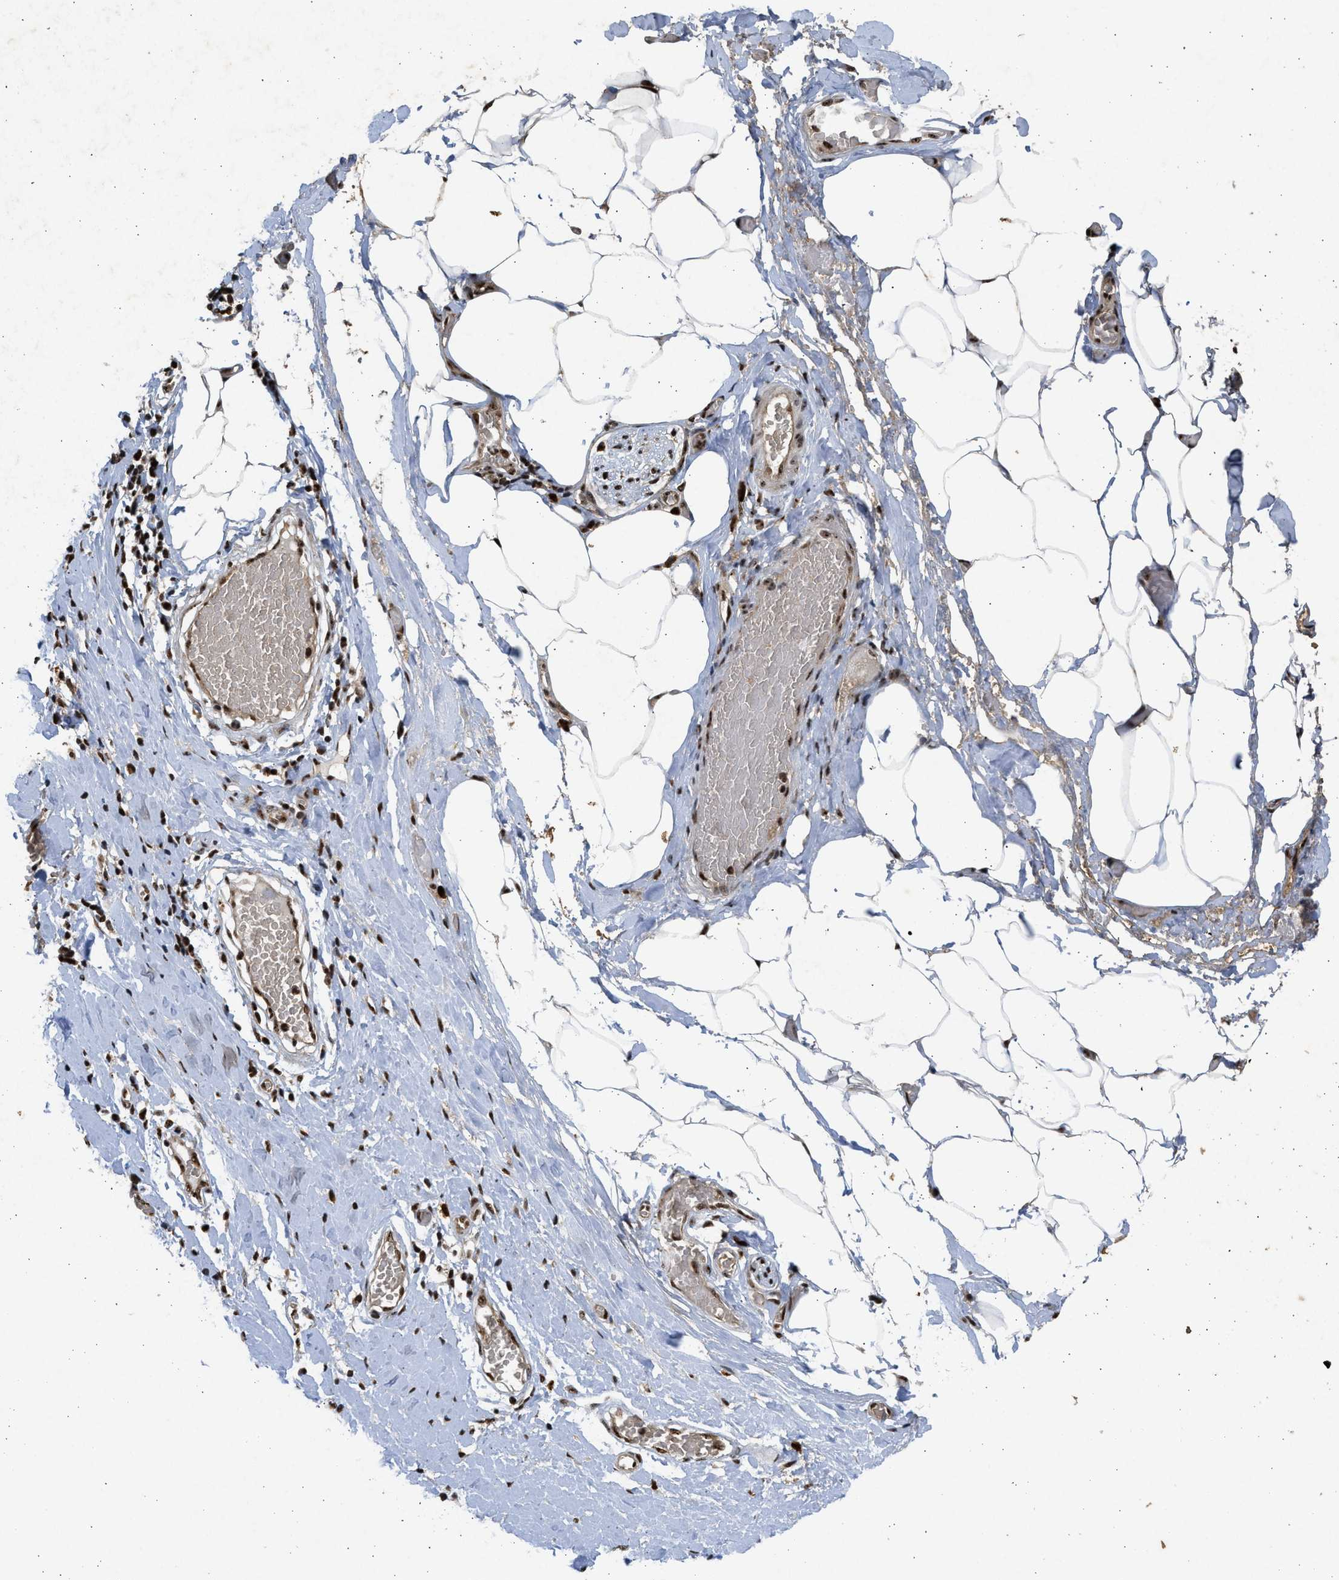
{"staining": {"intensity": "moderate", "quantity": ">75%", "location": "nuclear"}, "tissue": "adipose tissue", "cell_type": "Adipocytes", "image_type": "normal", "snomed": [{"axis": "morphology", "description": "Normal tissue, NOS"}, {"axis": "morphology", "description": "Adenocarcinoma, NOS"}, {"axis": "topography", "description": "Colon"}, {"axis": "topography", "description": "Peripheral nerve tissue"}], "caption": "This histopathology image shows IHC staining of normal human adipose tissue, with medium moderate nuclear expression in approximately >75% of adipocytes.", "gene": "TFDP2", "patient": {"sex": "male", "age": 14}}